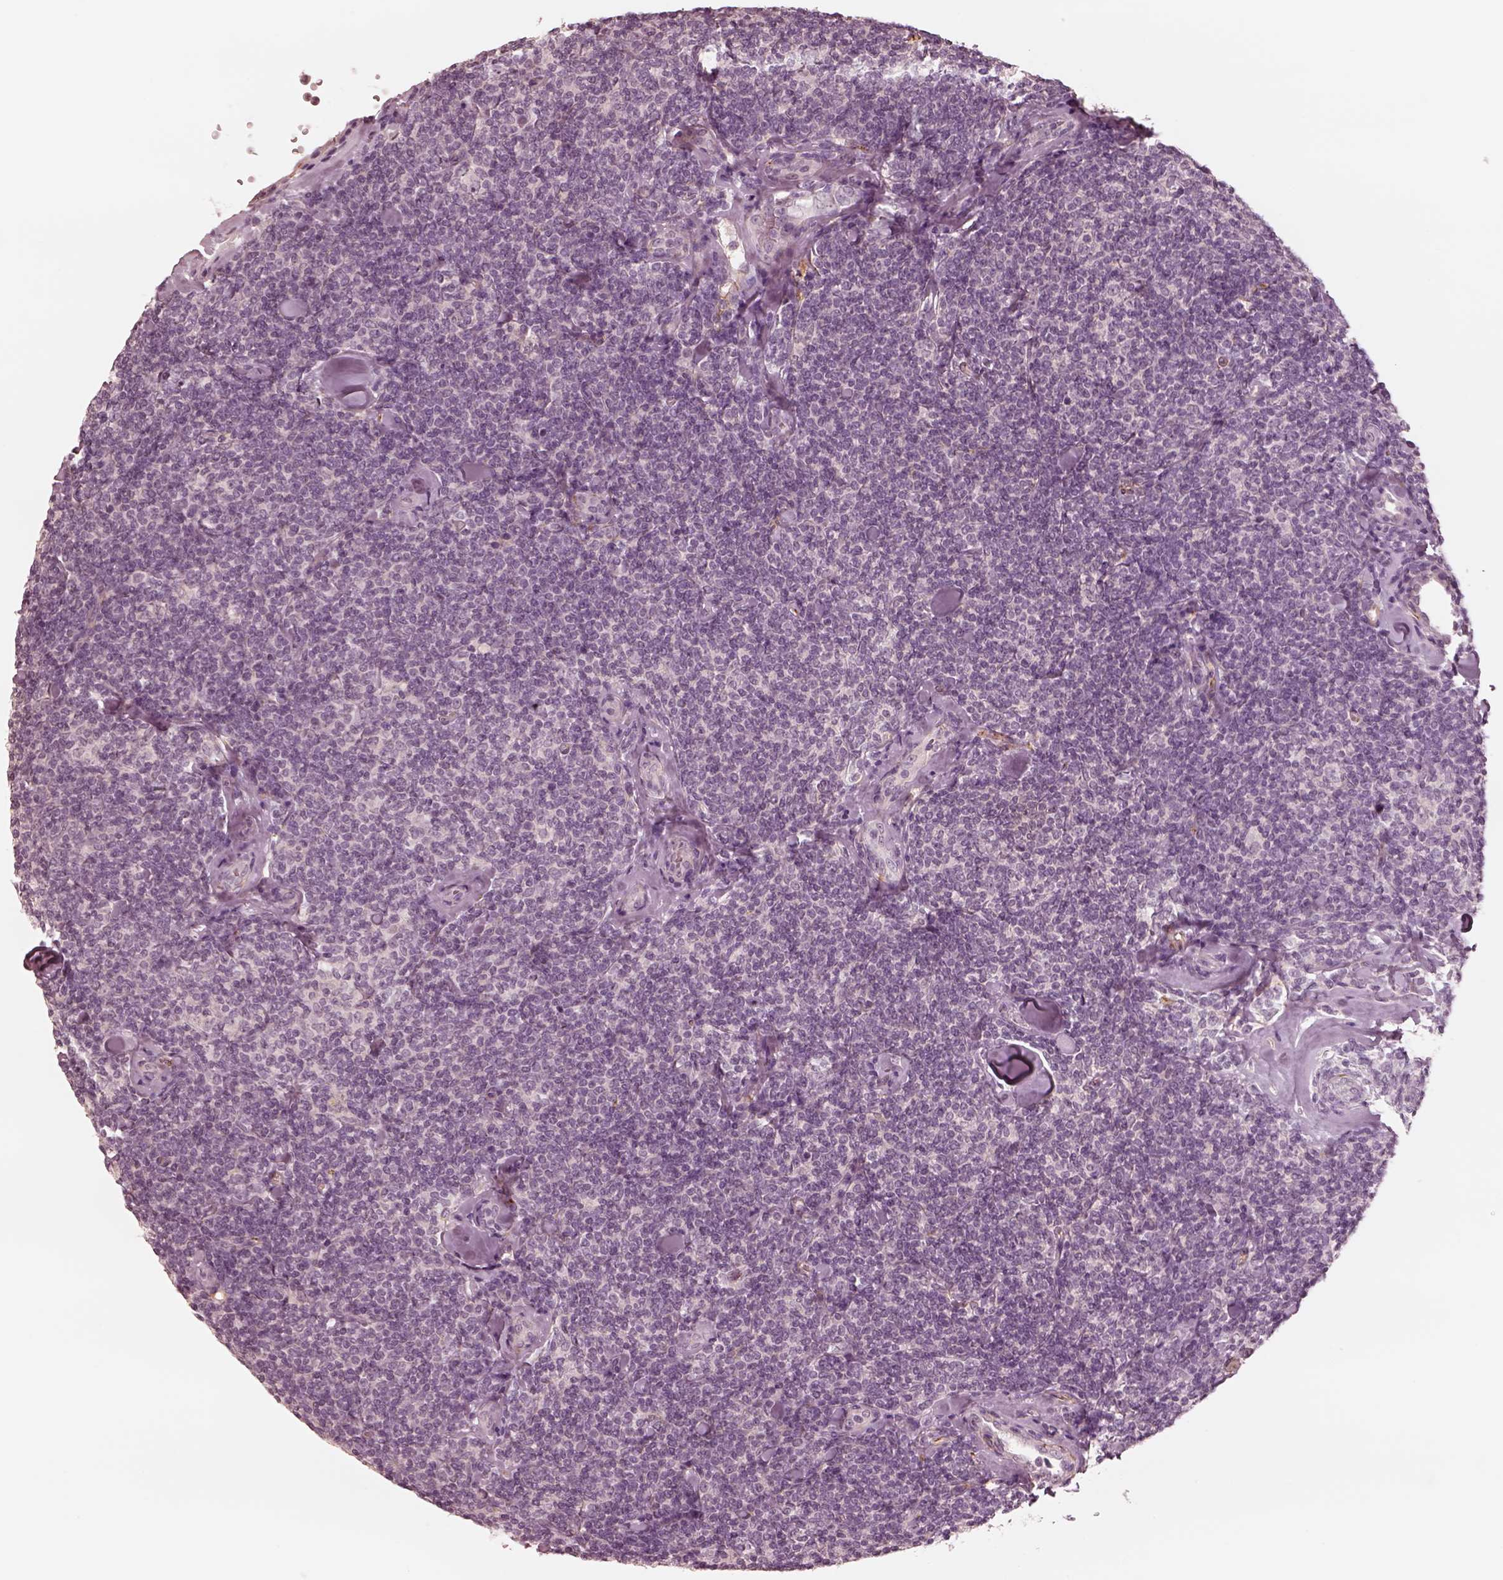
{"staining": {"intensity": "negative", "quantity": "none", "location": "none"}, "tissue": "lymphoma", "cell_type": "Tumor cells", "image_type": "cancer", "snomed": [{"axis": "morphology", "description": "Malignant lymphoma, non-Hodgkin's type, Low grade"}, {"axis": "topography", "description": "Lymph node"}], "caption": "Tumor cells are negative for brown protein staining in lymphoma.", "gene": "DNAAF9", "patient": {"sex": "female", "age": 56}}